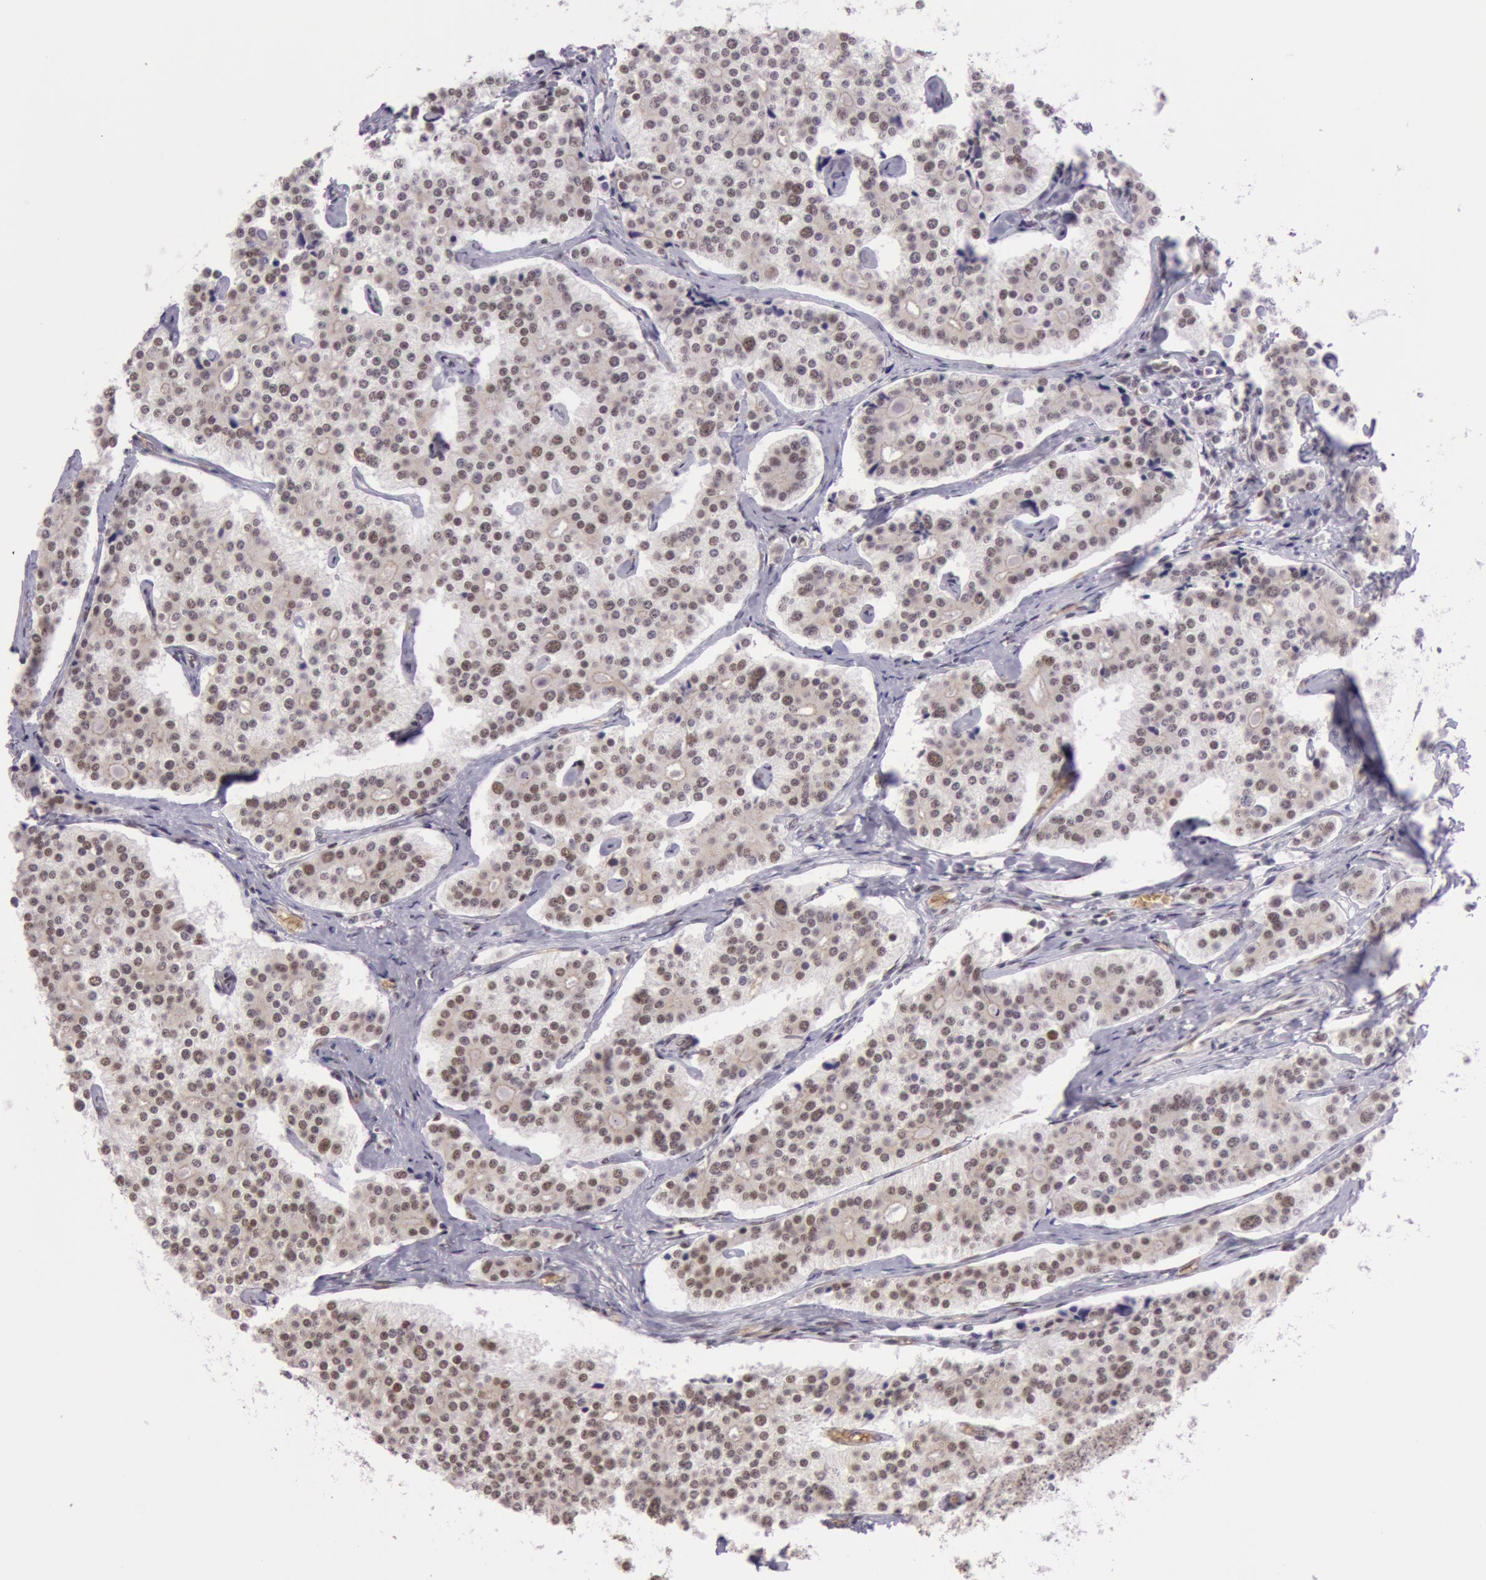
{"staining": {"intensity": "weak", "quantity": "<25%", "location": "nuclear"}, "tissue": "carcinoid", "cell_type": "Tumor cells", "image_type": "cancer", "snomed": [{"axis": "morphology", "description": "Carcinoid, malignant, NOS"}, {"axis": "topography", "description": "Small intestine"}], "caption": "DAB immunohistochemical staining of human carcinoid (malignant) shows no significant expression in tumor cells.", "gene": "NBN", "patient": {"sex": "male", "age": 63}}